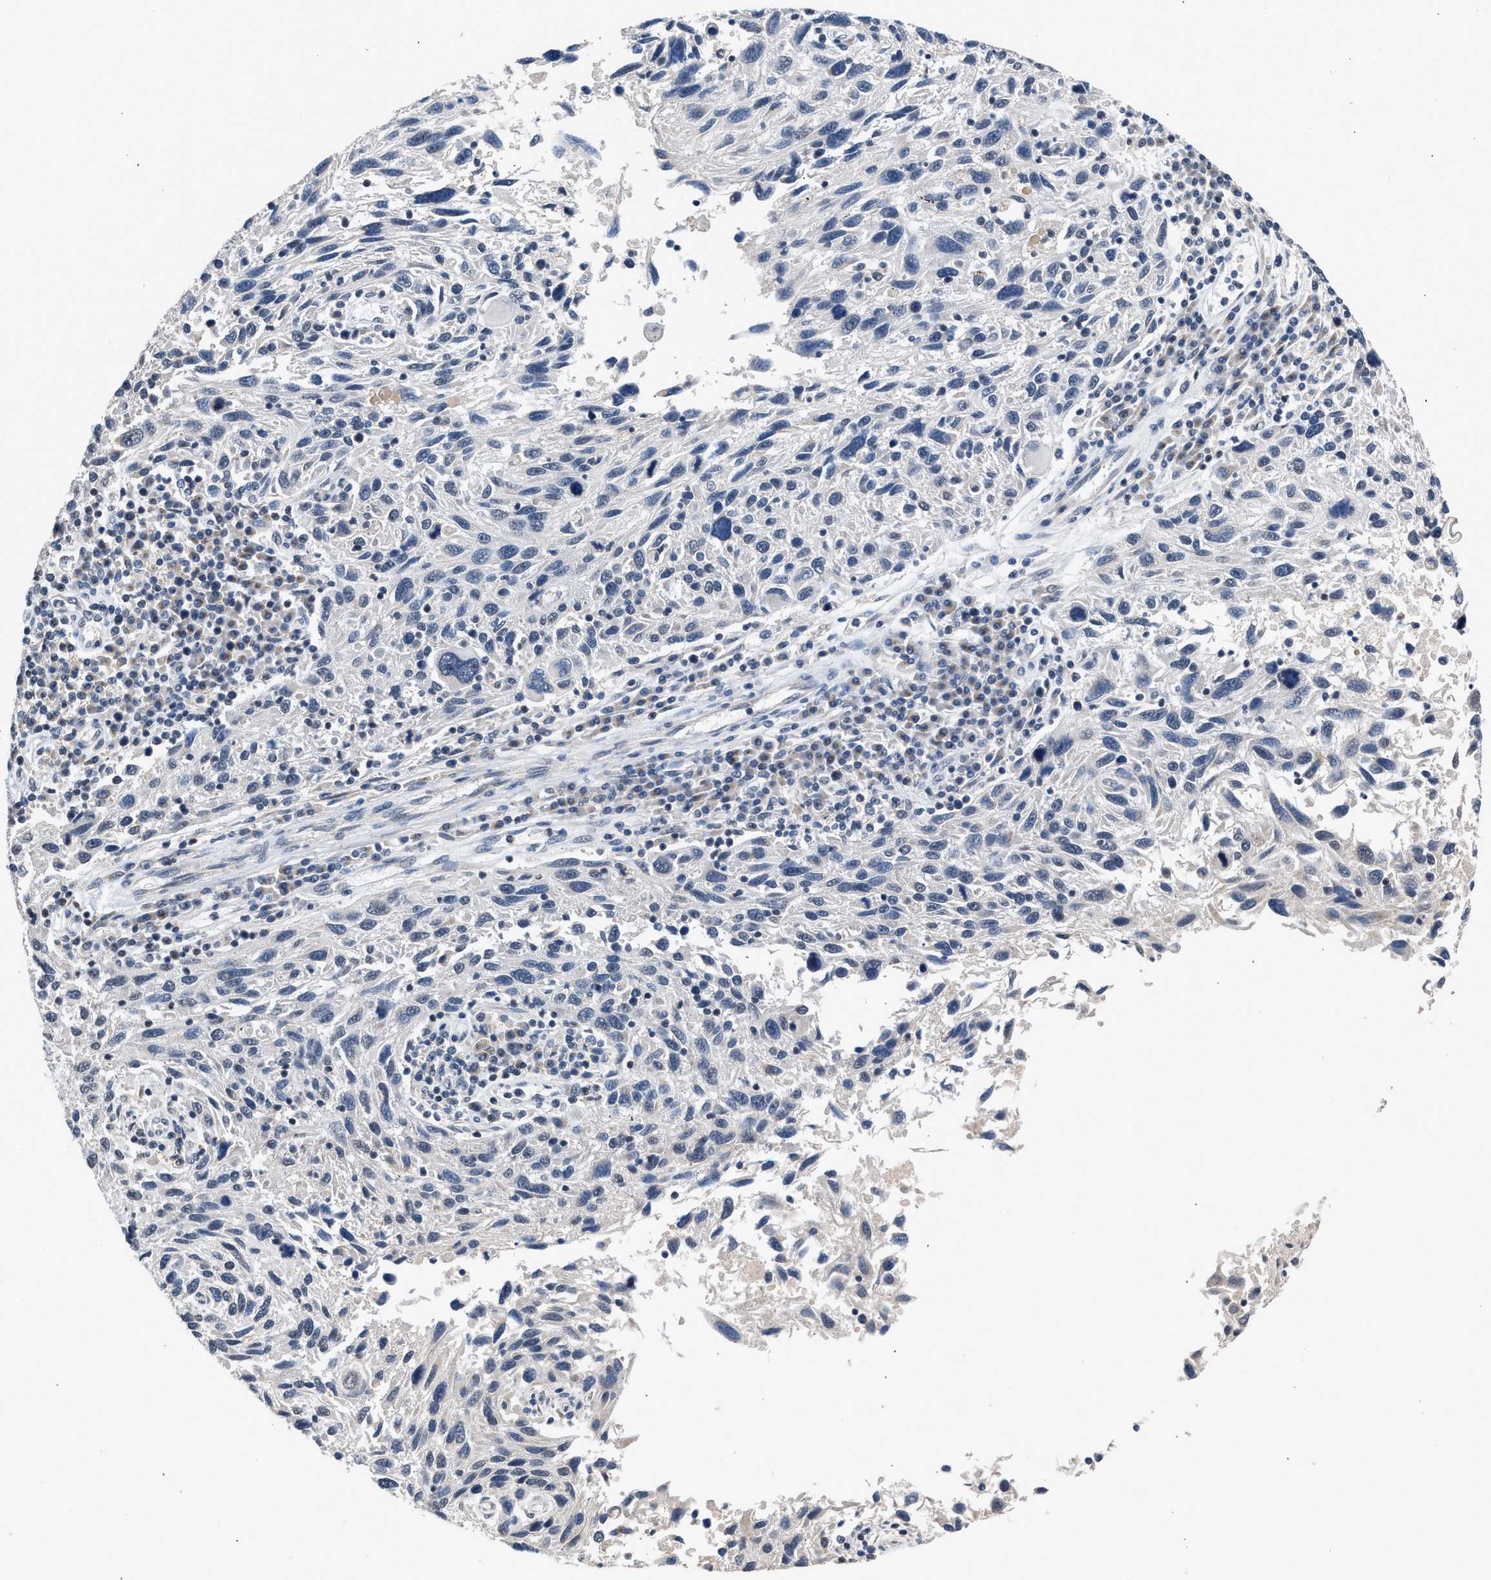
{"staining": {"intensity": "negative", "quantity": "none", "location": "none"}, "tissue": "melanoma", "cell_type": "Tumor cells", "image_type": "cancer", "snomed": [{"axis": "morphology", "description": "Malignant melanoma, NOS"}, {"axis": "topography", "description": "Skin"}], "caption": "Micrograph shows no significant protein staining in tumor cells of malignant melanoma.", "gene": "CSF3R", "patient": {"sex": "male", "age": 53}}